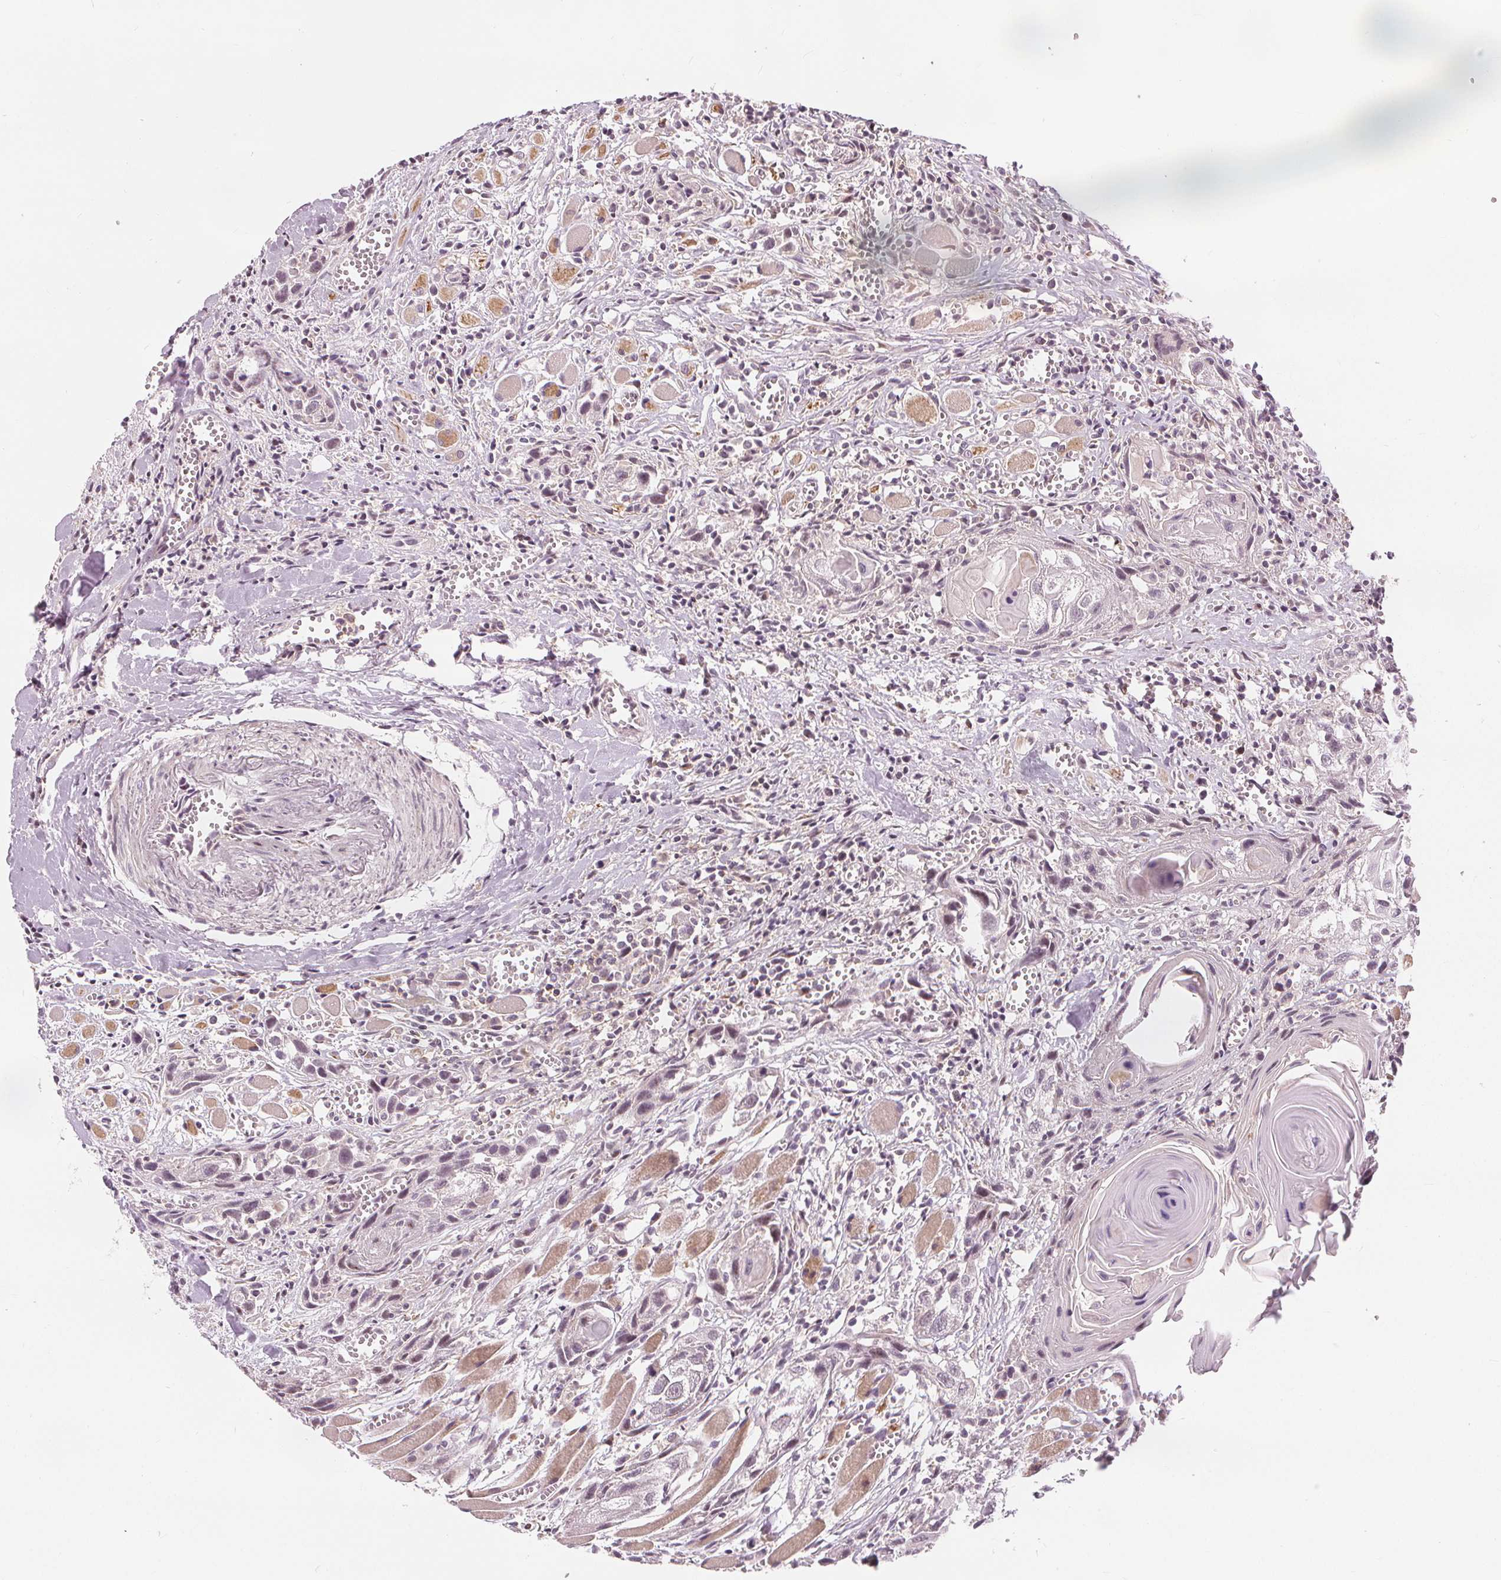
{"staining": {"intensity": "negative", "quantity": "none", "location": "none"}, "tissue": "head and neck cancer", "cell_type": "Tumor cells", "image_type": "cancer", "snomed": [{"axis": "morphology", "description": "Squamous cell carcinoma, NOS"}, {"axis": "topography", "description": "Head-Neck"}], "caption": "This is an immunohistochemistry micrograph of squamous cell carcinoma (head and neck). There is no positivity in tumor cells.", "gene": "SLC34A1", "patient": {"sex": "female", "age": 80}}